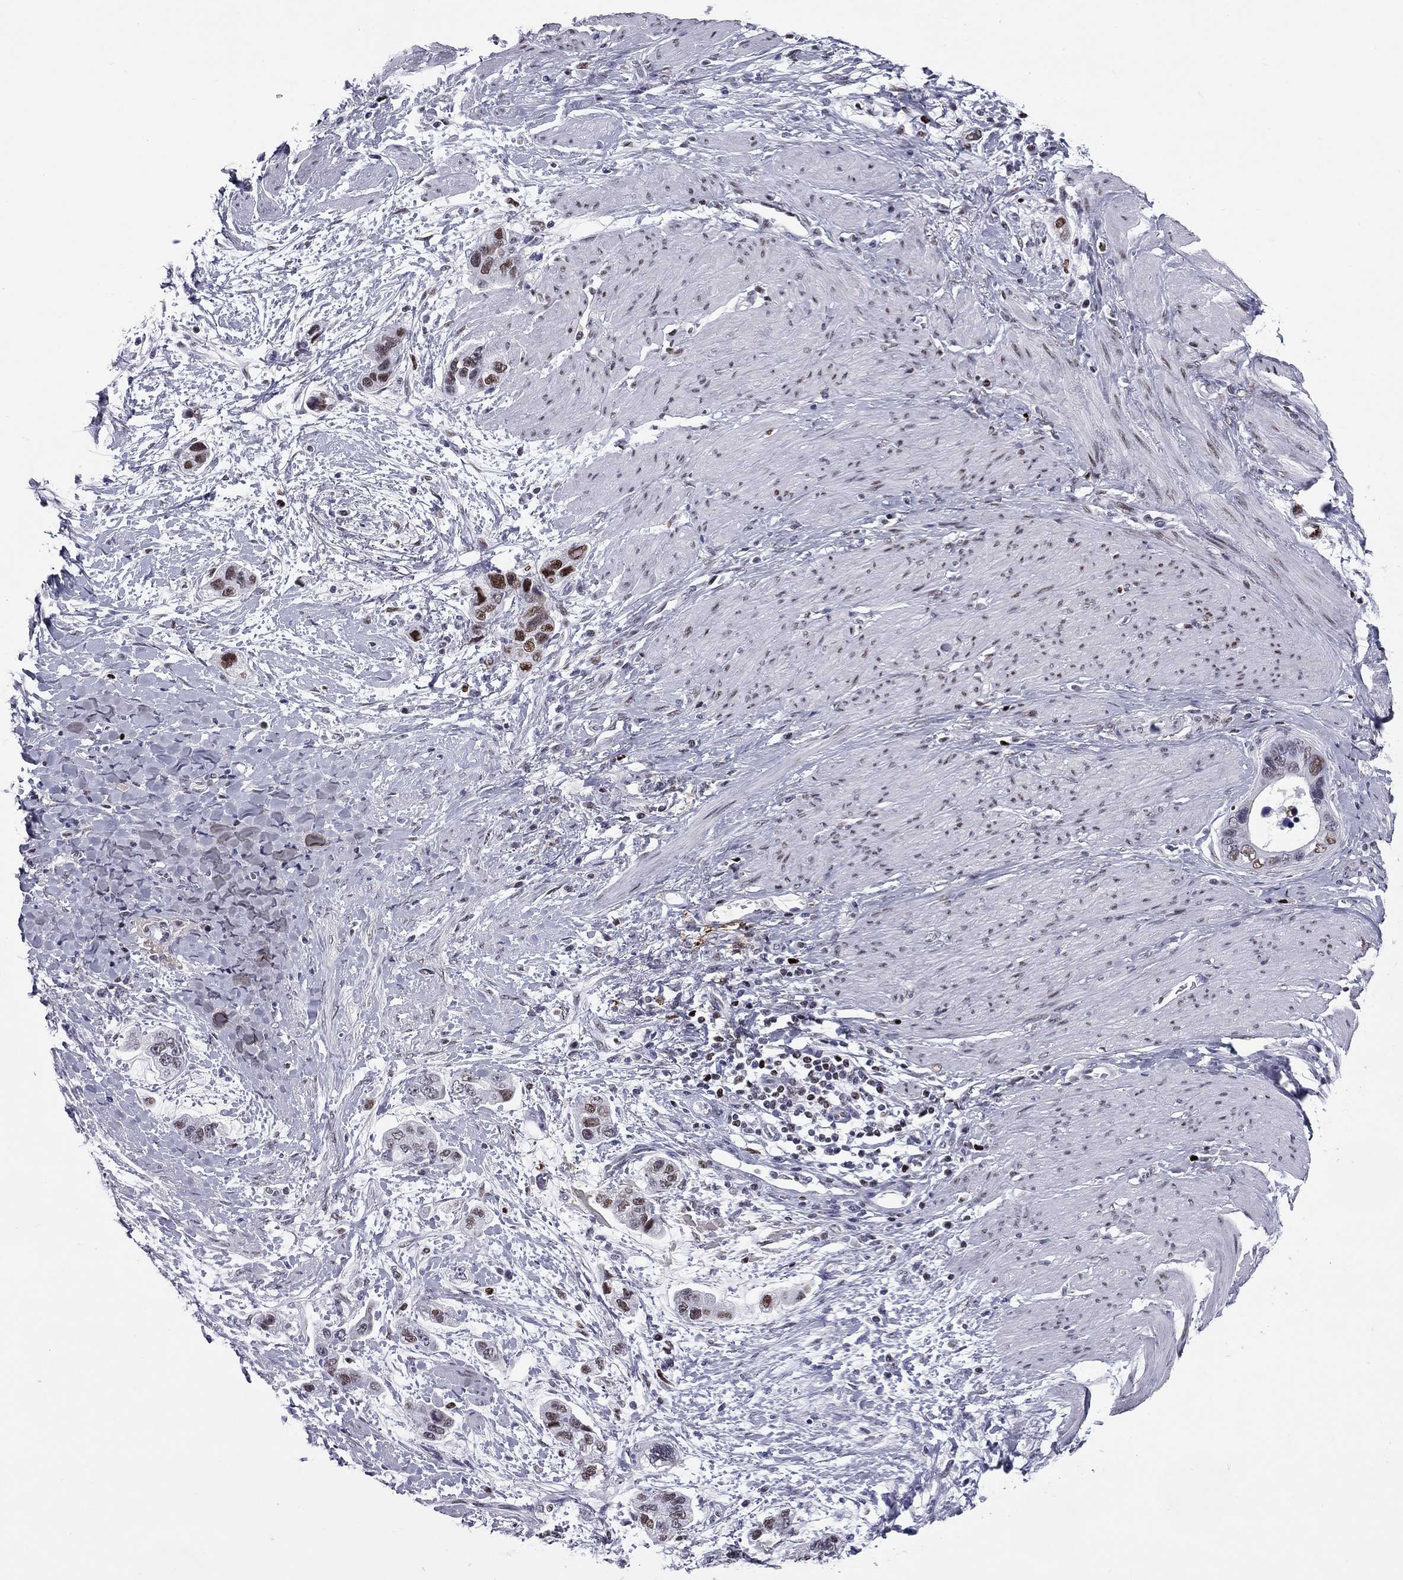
{"staining": {"intensity": "strong", "quantity": "<25%", "location": "nuclear"}, "tissue": "stomach cancer", "cell_type": "Tumor cells", "image_type": "cancer", "snomed": [{"axis": "morphology", "description": "Adenocarcinoma, NOS"}, {"axis": "topography", "description": "Stomach, lower"}], "caption": "Immunohistochemistry histopathology image of adenocarcinoma (stomach) stained for a protein (brown), which exhibits medium levels of strong nuclear positivity in about <25% of tumor cells.", "gene": "PCGF3", "patient": {"sex": "female", "age": 93}}